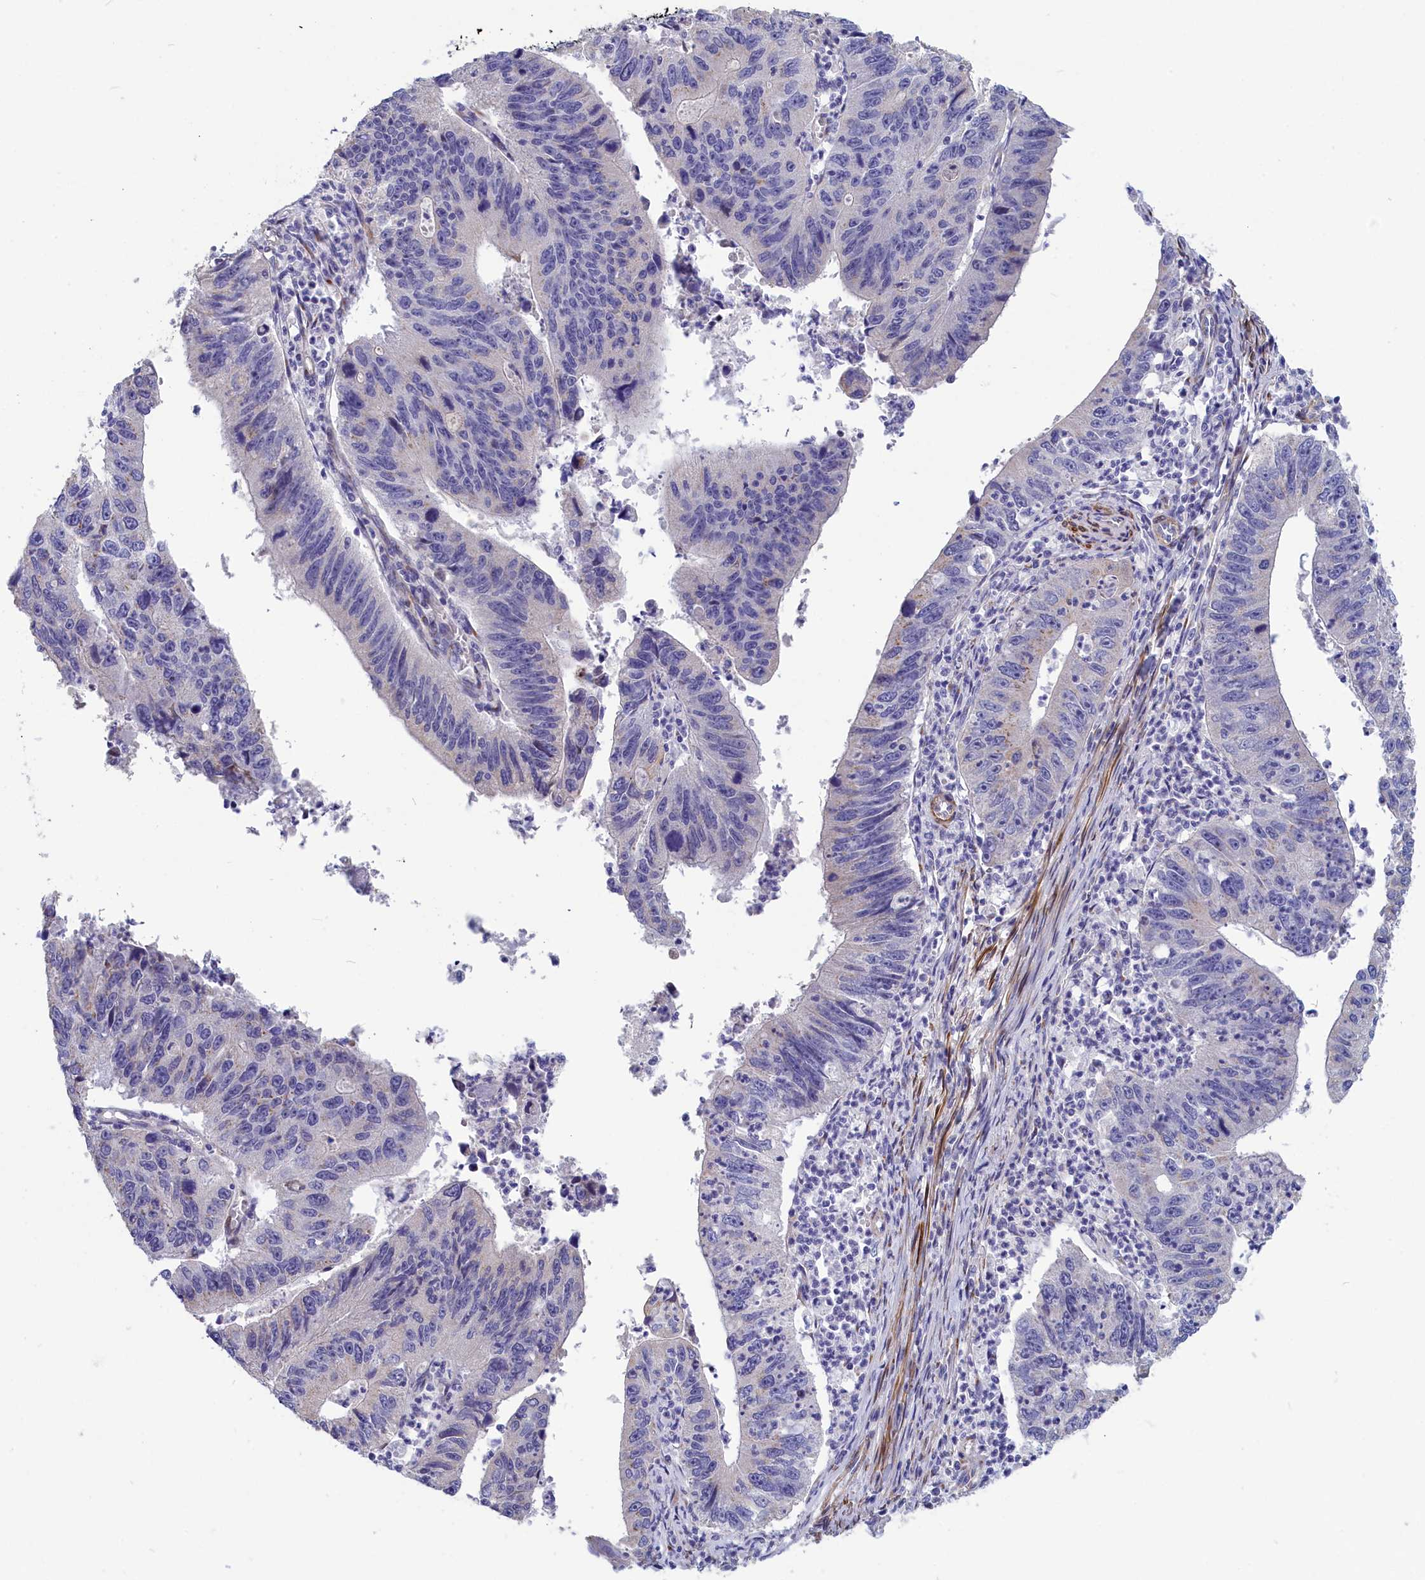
{"staining": {"intensity": "negative", "quantity": "none", "location": "none"}, "tissue": "stomach cancer", "cell_type": "Tumor cells", "image_type": "cancer", "snomed": [{"axis": "morphology", "description": "Adenocarcinoma, NOS"}, {"axis": "topography", "description": "Stomach"}], "caption": "A histopathology image of human stomach cancer is negative for staining in tumor cells. (Immunohistochemistry (ihc), brightfield microscopy, high magnification).", "gene": "TUBGCP4", "patient": {"sex": "male", "age": 59}}